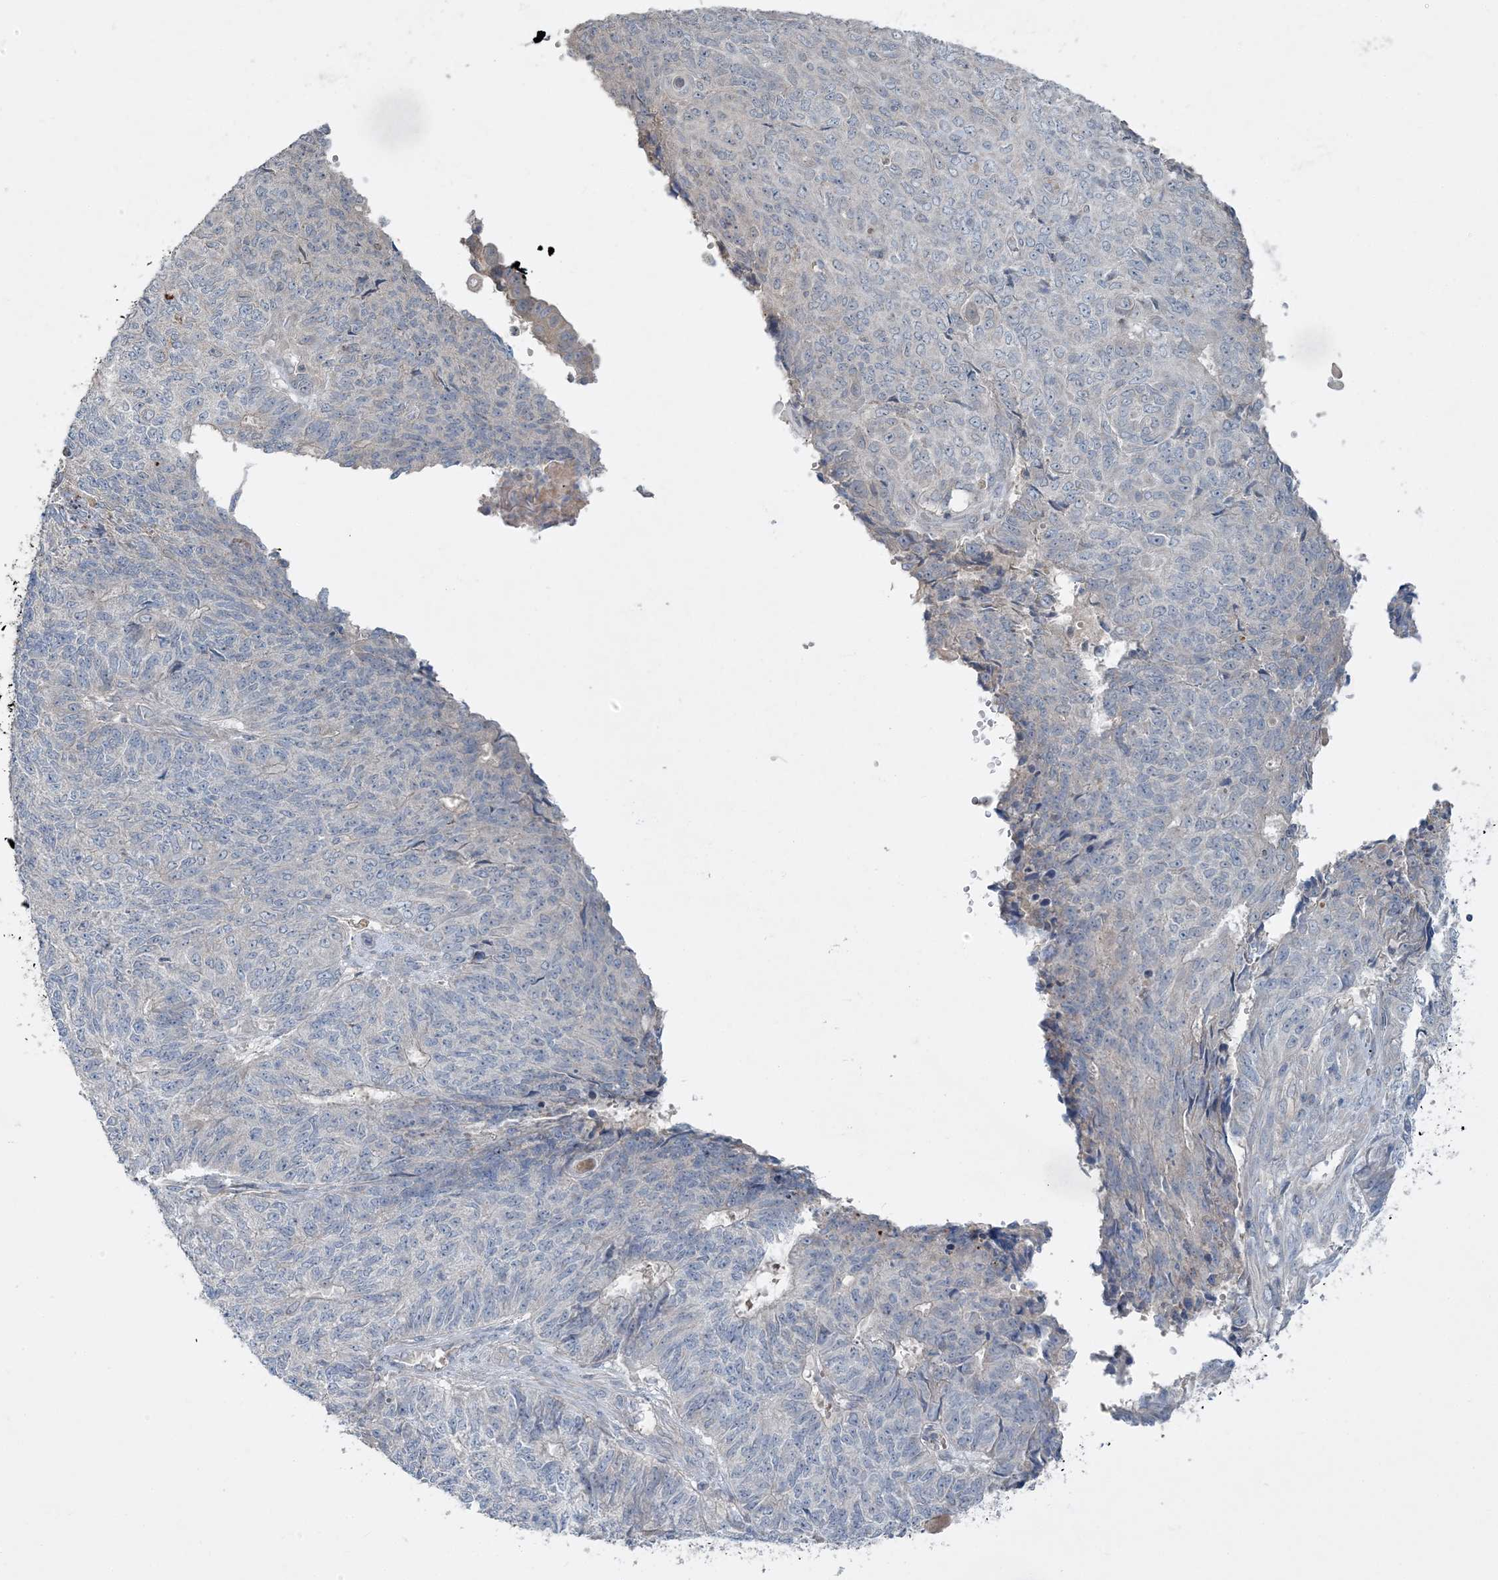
{"staining": {"intensity": "negative", "quantity": "none", "location": "none"}, "tissue": "endometrial cancer", "cell_type": "Tumor cells", "image_type": "cancer", "snomed": [{"axis": "morphology", "description": "Adenocarcinoma, NOS"}, {"axis": "topography", "description": "Endometrium"}], "caption": "A high-resolution photomicrograph shows immunohistochemistry (IHC) staining of adenocarcinoma (endometrial), which displays no significant positivity in tumor cells.", "gene": "SLC4A10", "patient": {"sex": "female", "age": 32}}